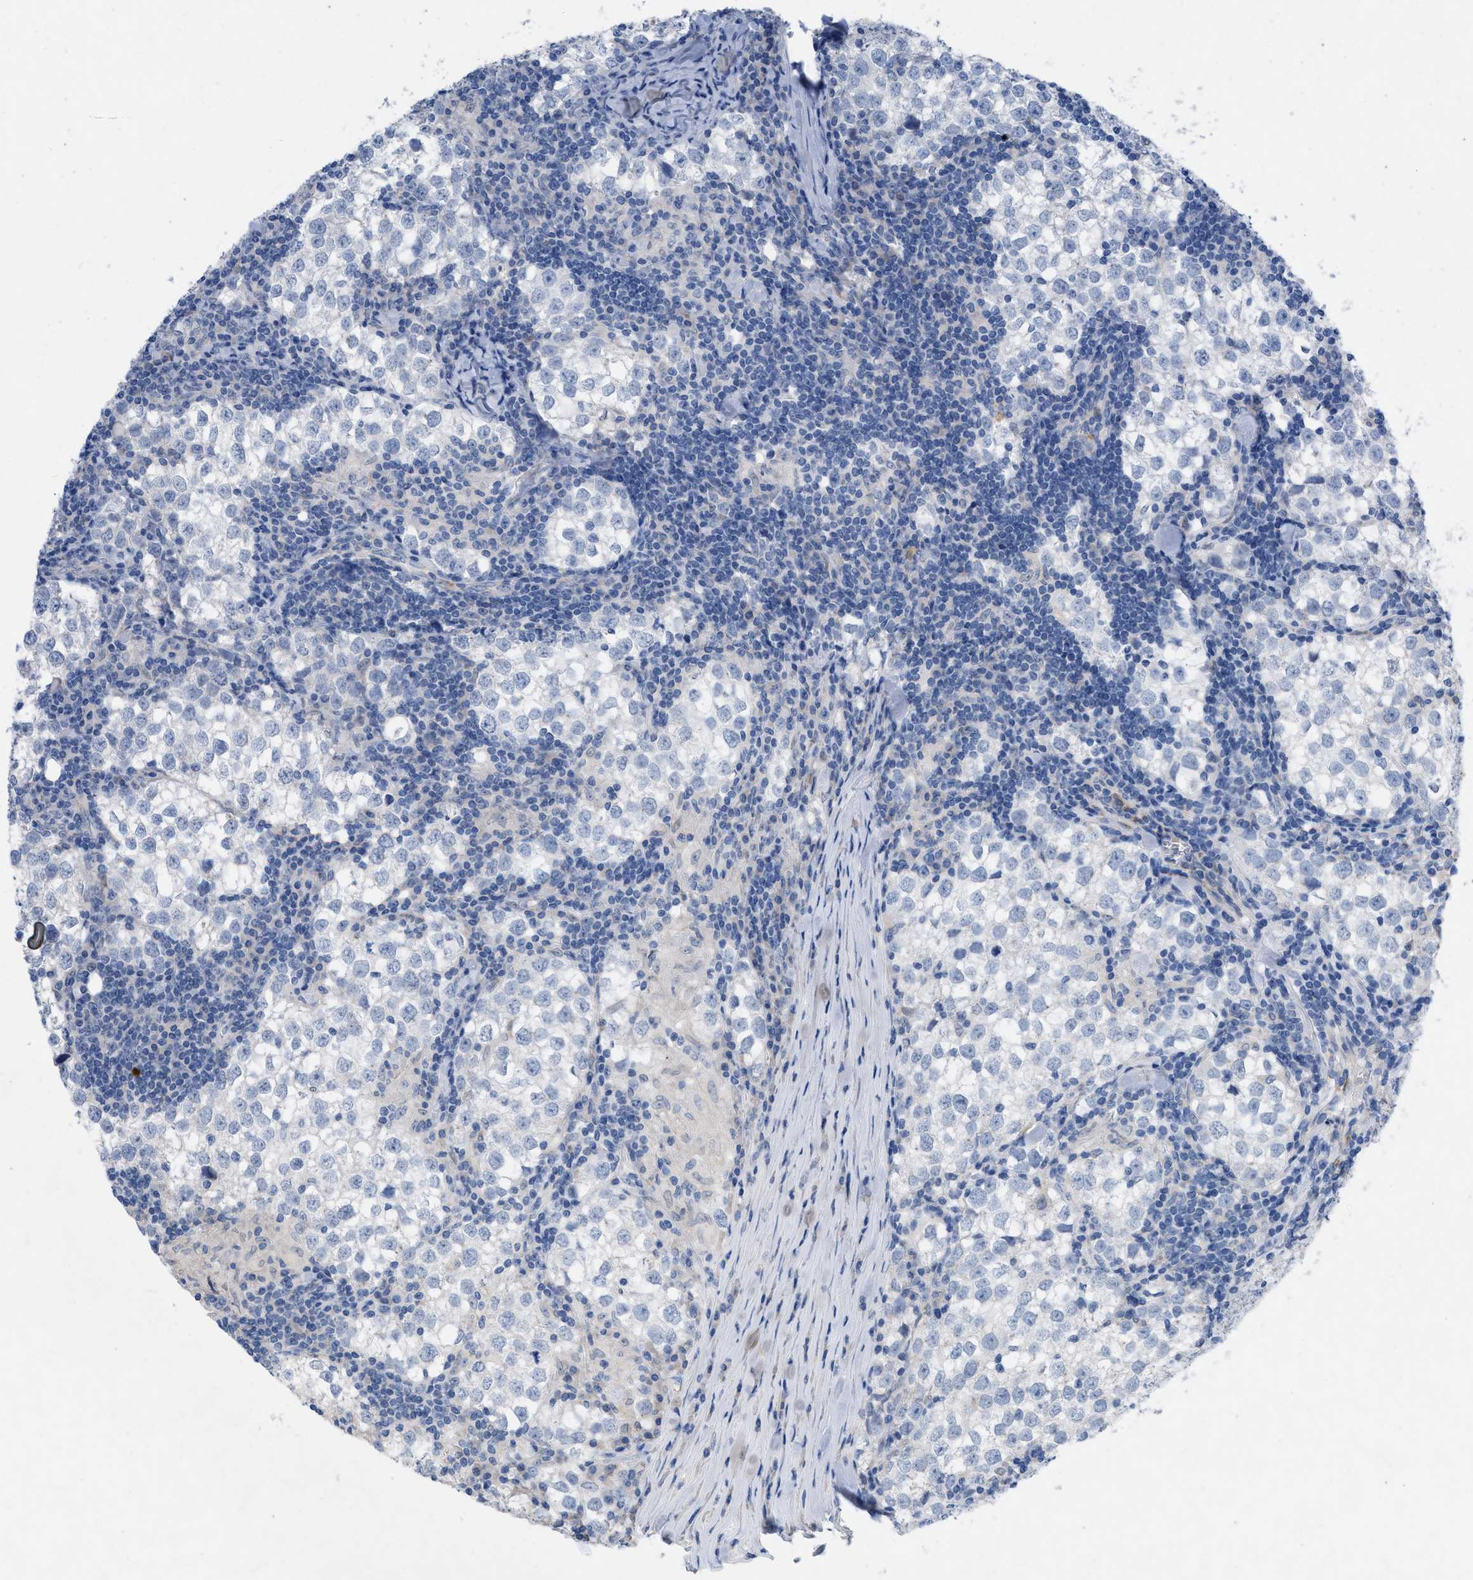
{"staining": {"intensity": "negative", "quantity": "none", "location": "none"}, "tissue": "testis cancer", "cell_type": "Tumor cells", "image_type": "cancer", "snomed": [{"axis": "morphology", "description": "Seminoma, NOS"}, {"axis": "morphology", "description": "Carcinoma, Embryonal, NOS"}, {"axis": "topography", "description": "Testis"}], "caption": "Photomicrograph shows no significant protein staining in tumor cells of testis embryonal carcinoma.", "gene": "PLPPR5", "patient": {"sex": "male", "age": 36}}